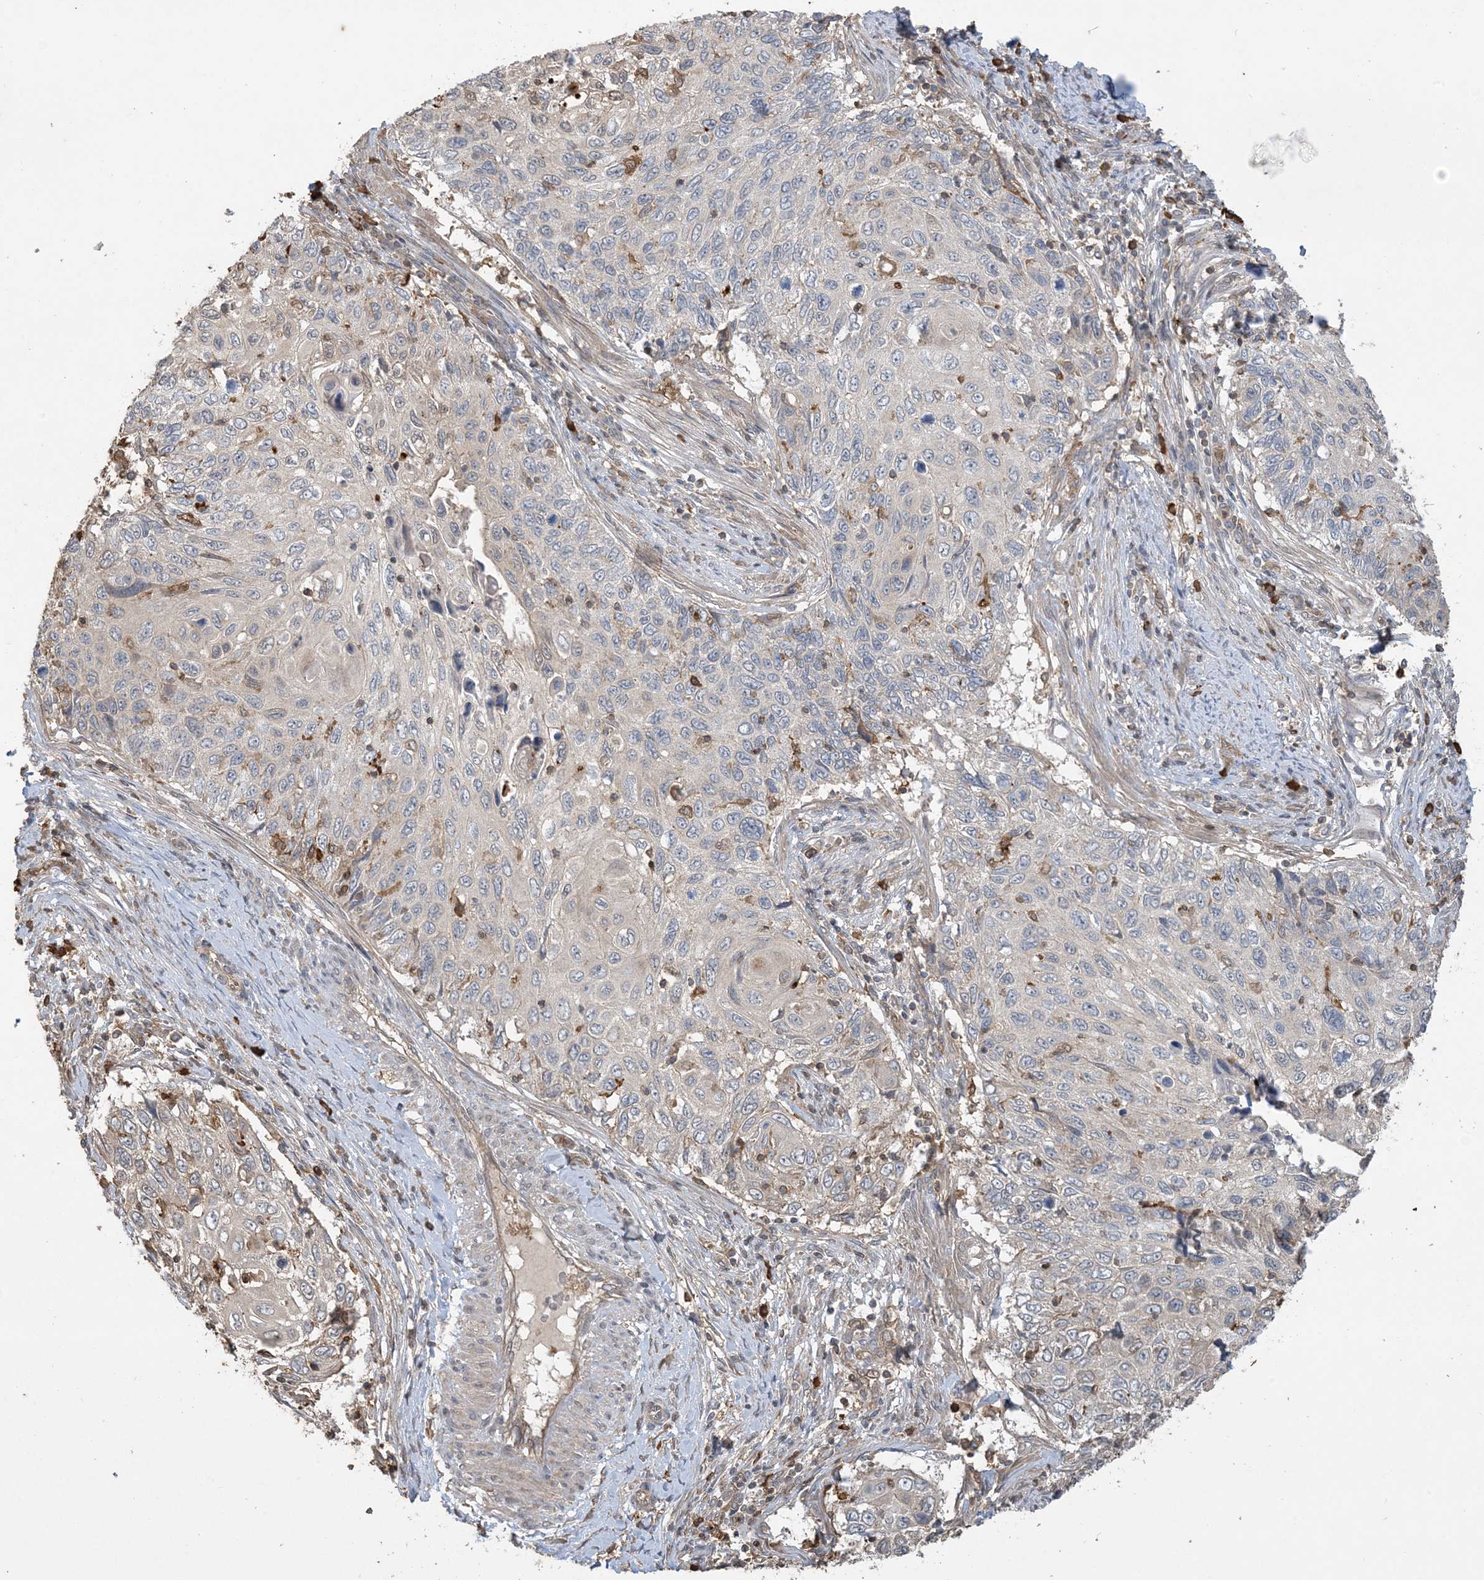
{"staining": {"intensity": "negative", "quantity": "none", "location": "none"}, "tissue": "cervical cancer", "cell_type": "Tumor cells", "image_type": "cancer", "snomed": [{"axis": "morphology", "description": "Squamous cell carcinoma, NOS"}, {"axis": "topography", "description": "Cervix"}], "caption": "This image is of cervical squamous cell carcinoma stained with immunohistochemistry (IHC) to label a protein in brown with the nuclei are counter-stained blue. There is no expression in tumor cells.", "gene": "TMSB4X", "patient": {"sex": "female", "age": 70}}